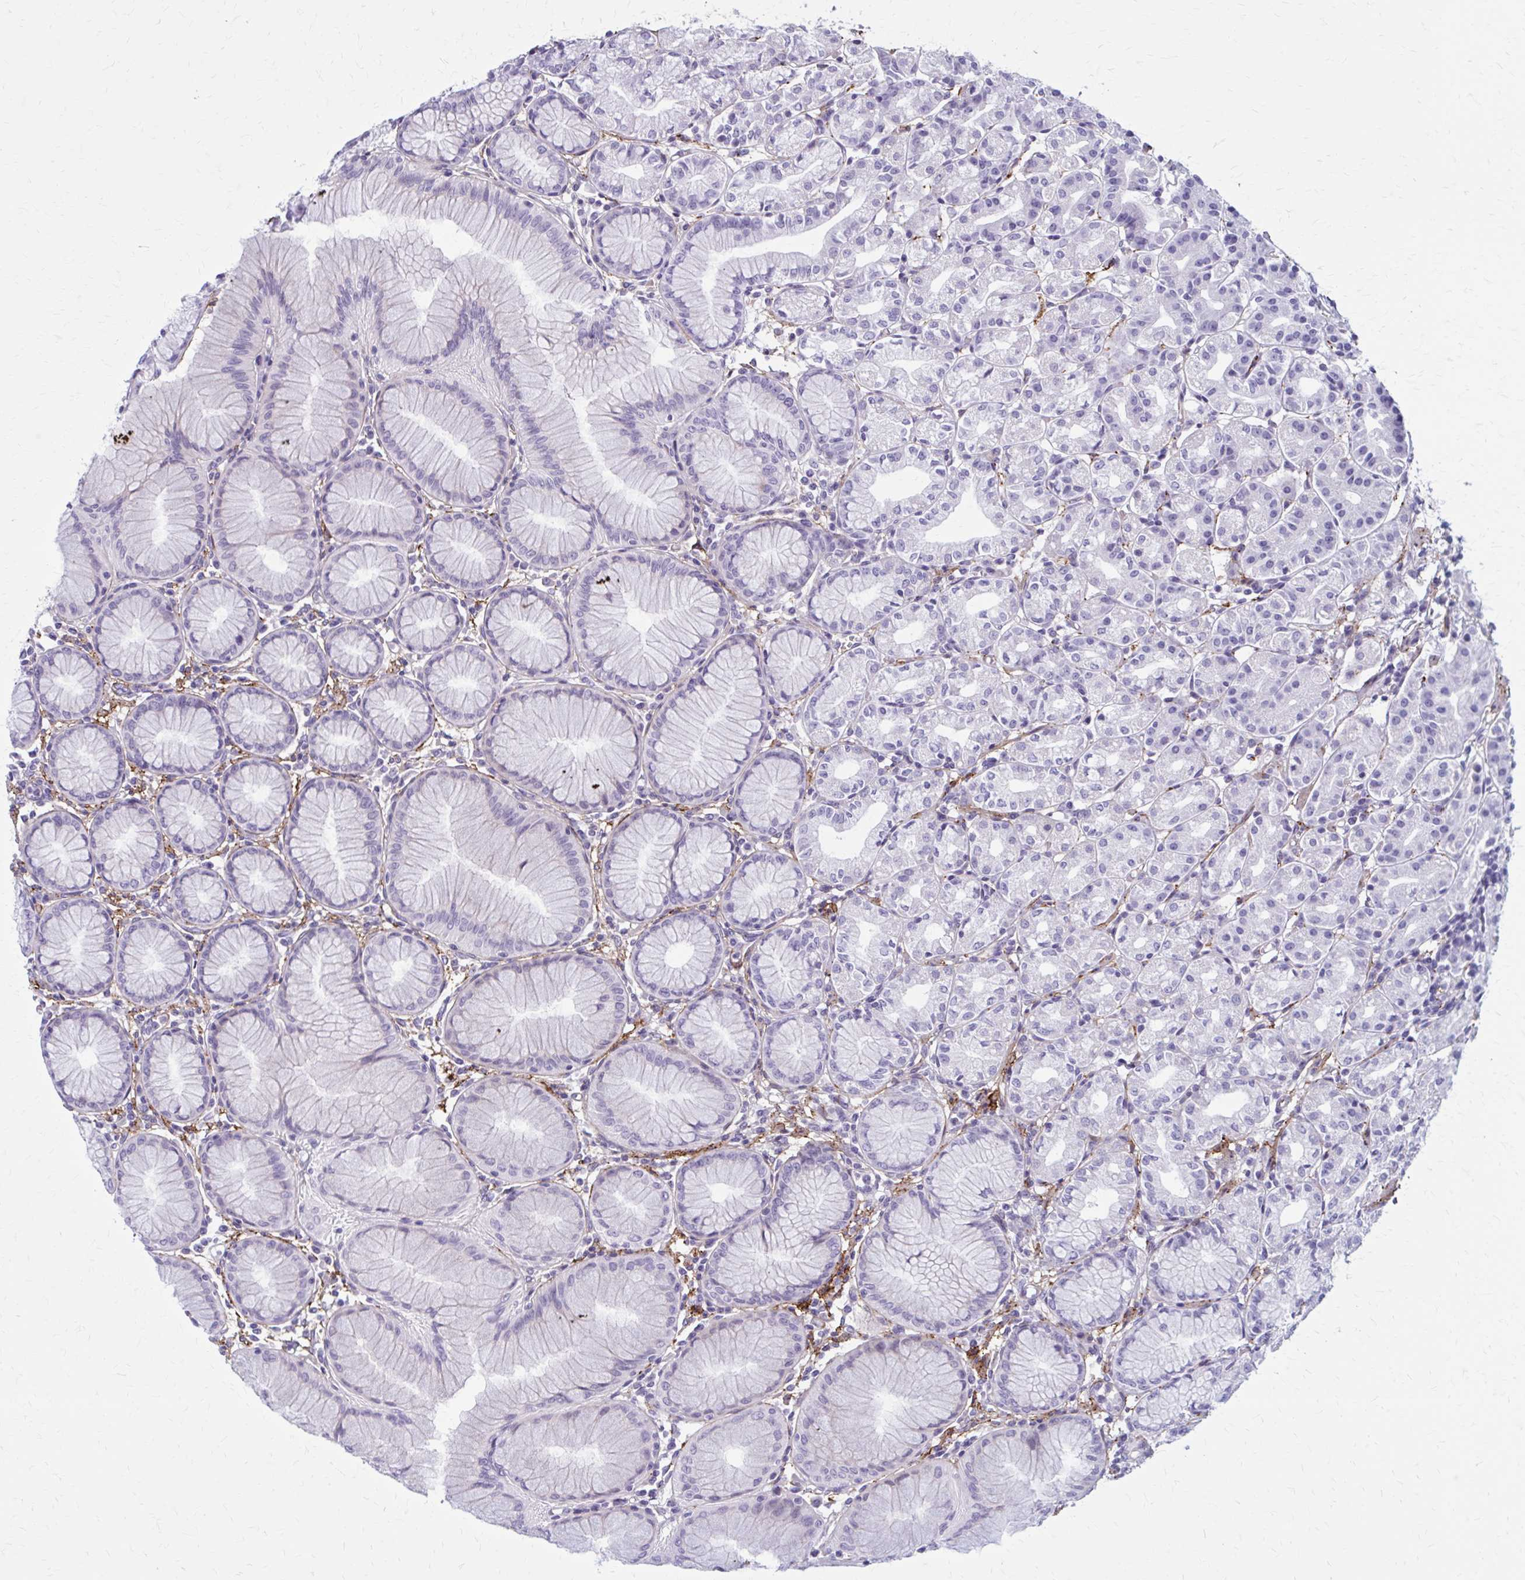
{"staining": {"intensity": "negative", "quantity": "none", "location": "none"}, "tissue": "stomach", "cell_type": "Glandular cells", "image_type": "normal", "snomed": [{"axis": "morphology", "description": "Normal tissue, NOS"}, {"axis": "topography", "description": "Stomach"}], "caption": "Immunohistochemistry (IHC) histopathology image of unremarkable human stomach stained for a protein (brown), which shows no staining in glandular cells.", "gene": "AKAP12", "patient": {"sex": "female", "age": 57}}